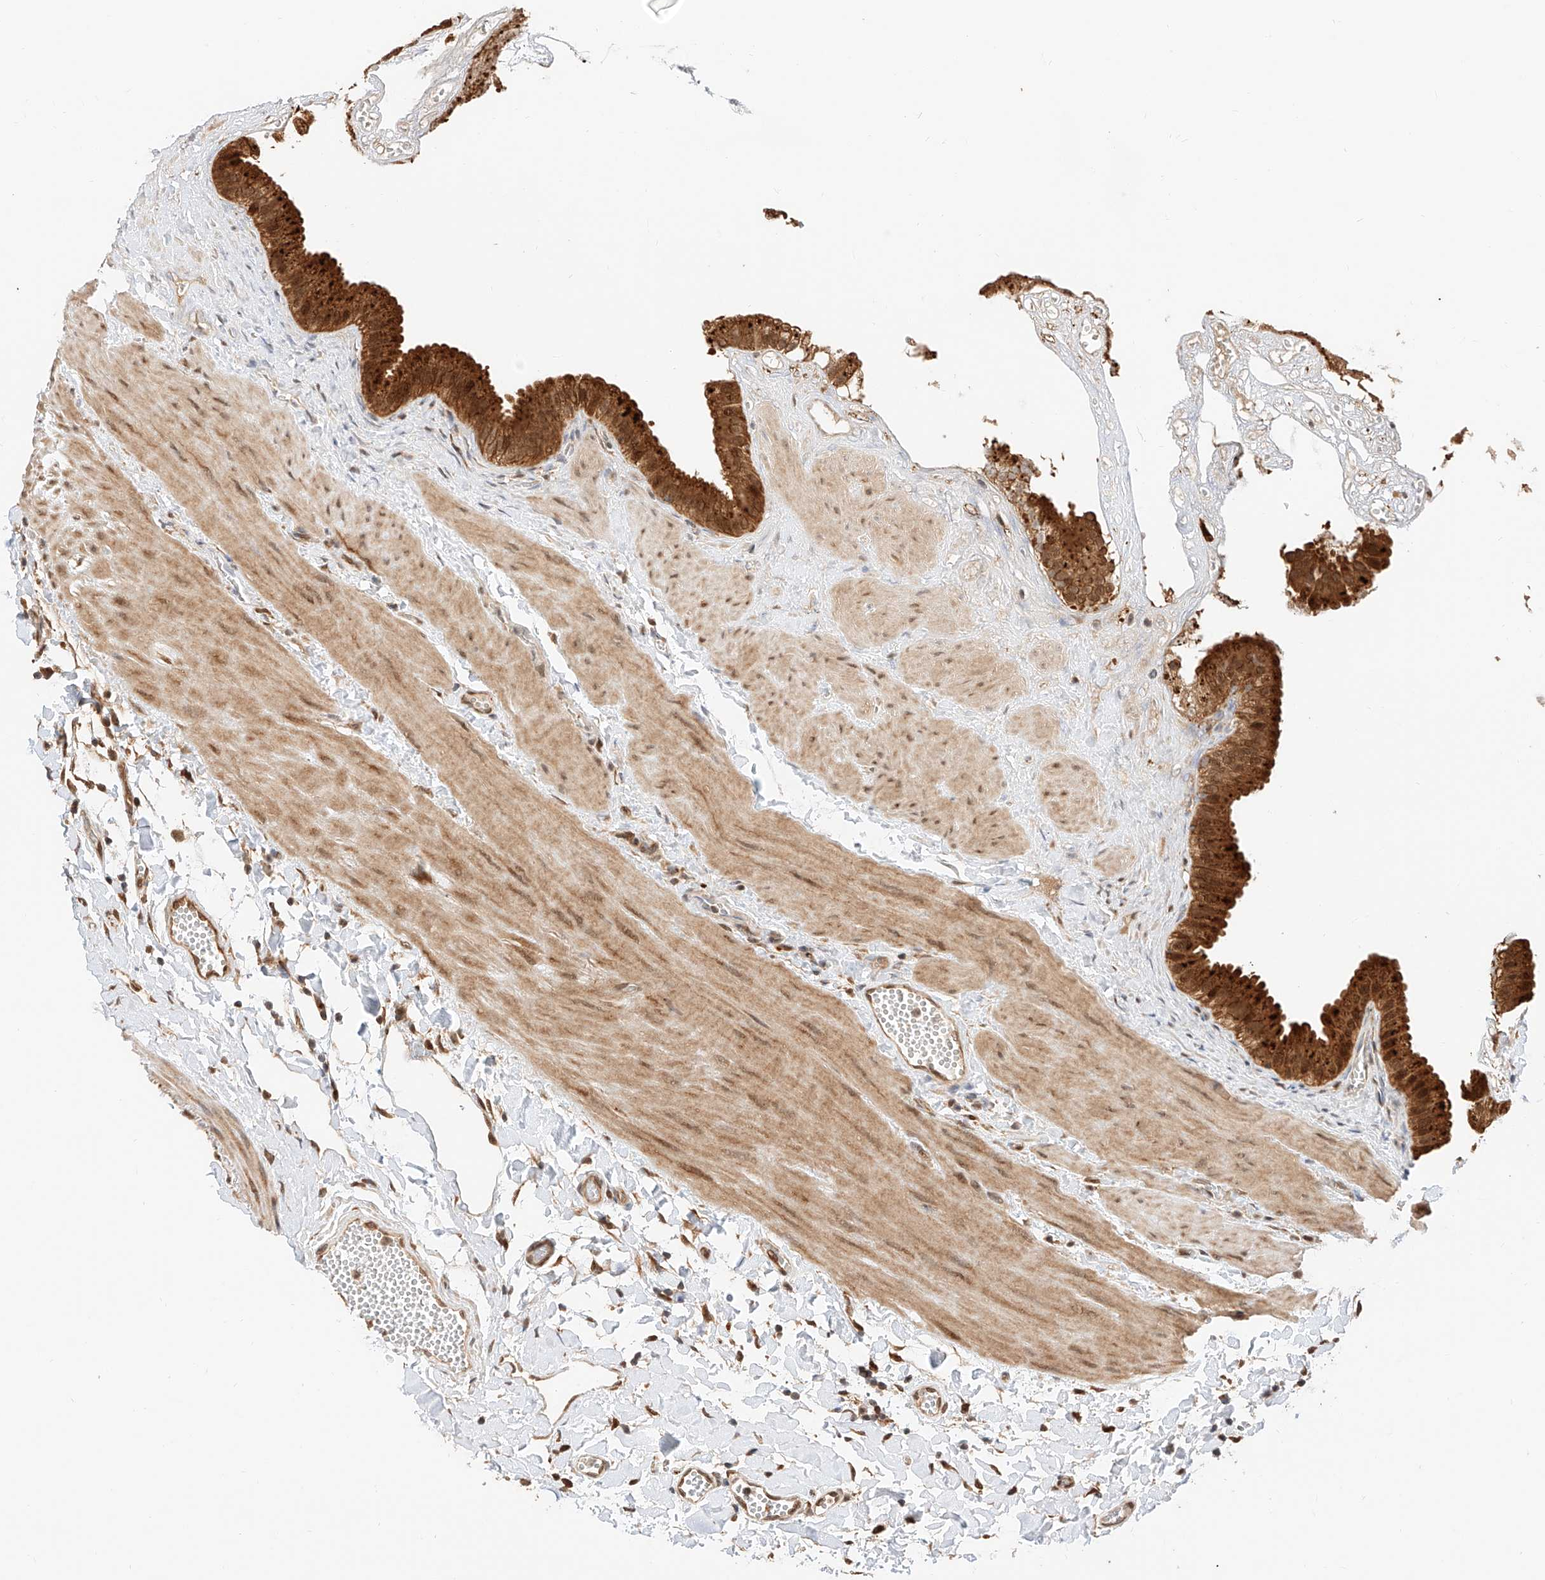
{"staining": {"intensity": "strong", "quantity": ">75%", "location": "cytoplasmic/membranous,nuclear"}, "tissue": "gallbladder", "cell_type": "Glandular cells", "image_type": "normal", "snomed": [{"axis": "morphology", "description": "Normal tissue, NOS"}, {"axis": "topography", "description": "Gallbladder"}], "caption": "An immunohistochemistry histopathology image of unremarkable tissue is shown. Protein staining in brown highlights strong cytoplasmic/membranous,nuclear positivity in gallbladder within glandular cells. Nuclei are stained in blue.", "gene": "EIF4H", "patient": {"sex": "male", "age": 55}}